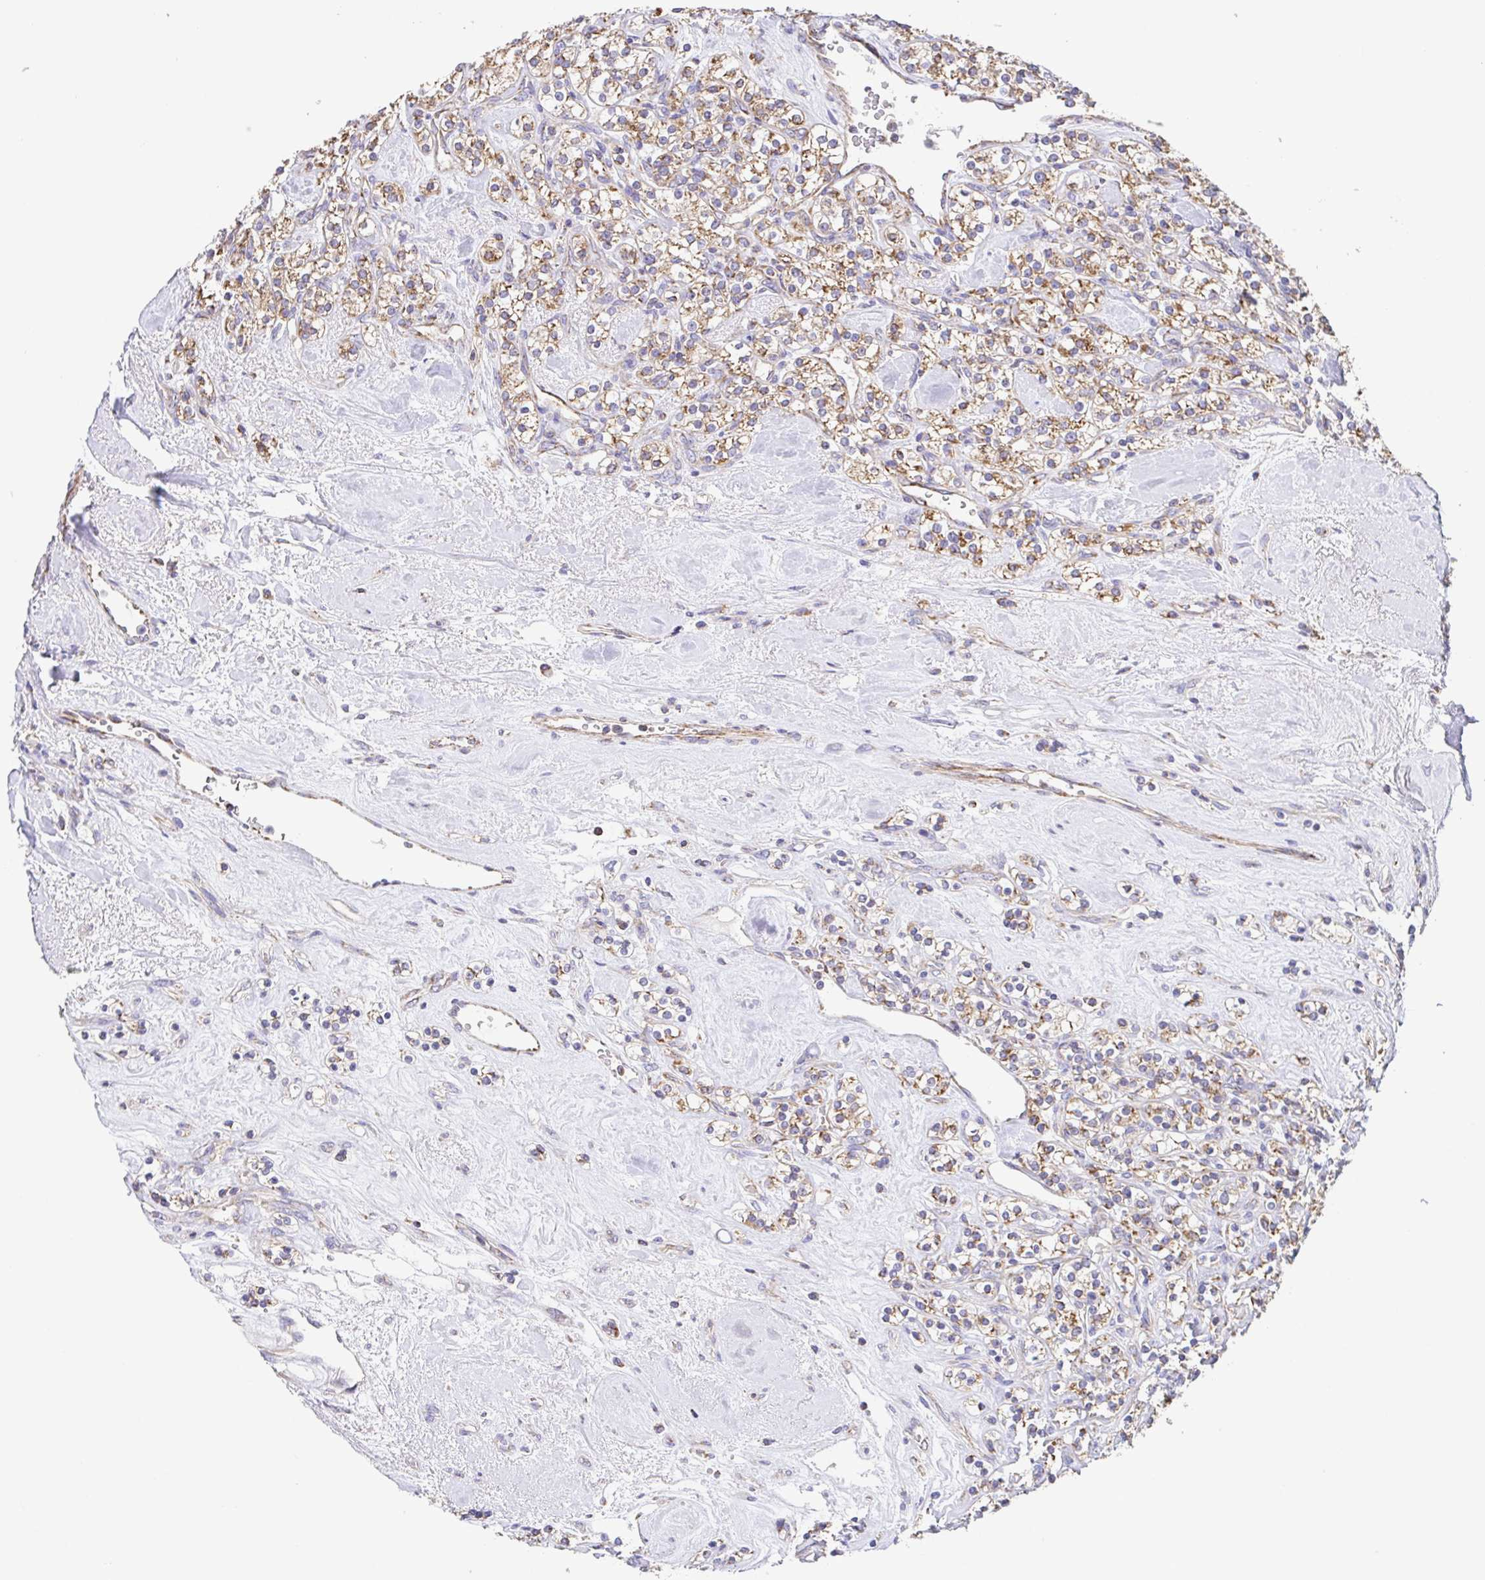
{"staining": {"intensity": "moderate", "quantity": ">75%", "location": "cytoplasmic/membranous"}, "tissue": "renal cancer", "cell_type": "Tumor cells", "image_type": "cancer", "snomed": [{"axis": "morphology", "description": "Adenocarcinoma, NOS"}, {"axis": "topography", "description": "Kidney"}], "caption": "Renal cancer stained for a protein (brown) demonstrates moderate cytoplasmic/membranous positive positivity in approximately >75% of tumor cells.", "gene": "GINM1", "patient": {"sex": "male", "age": 77}}